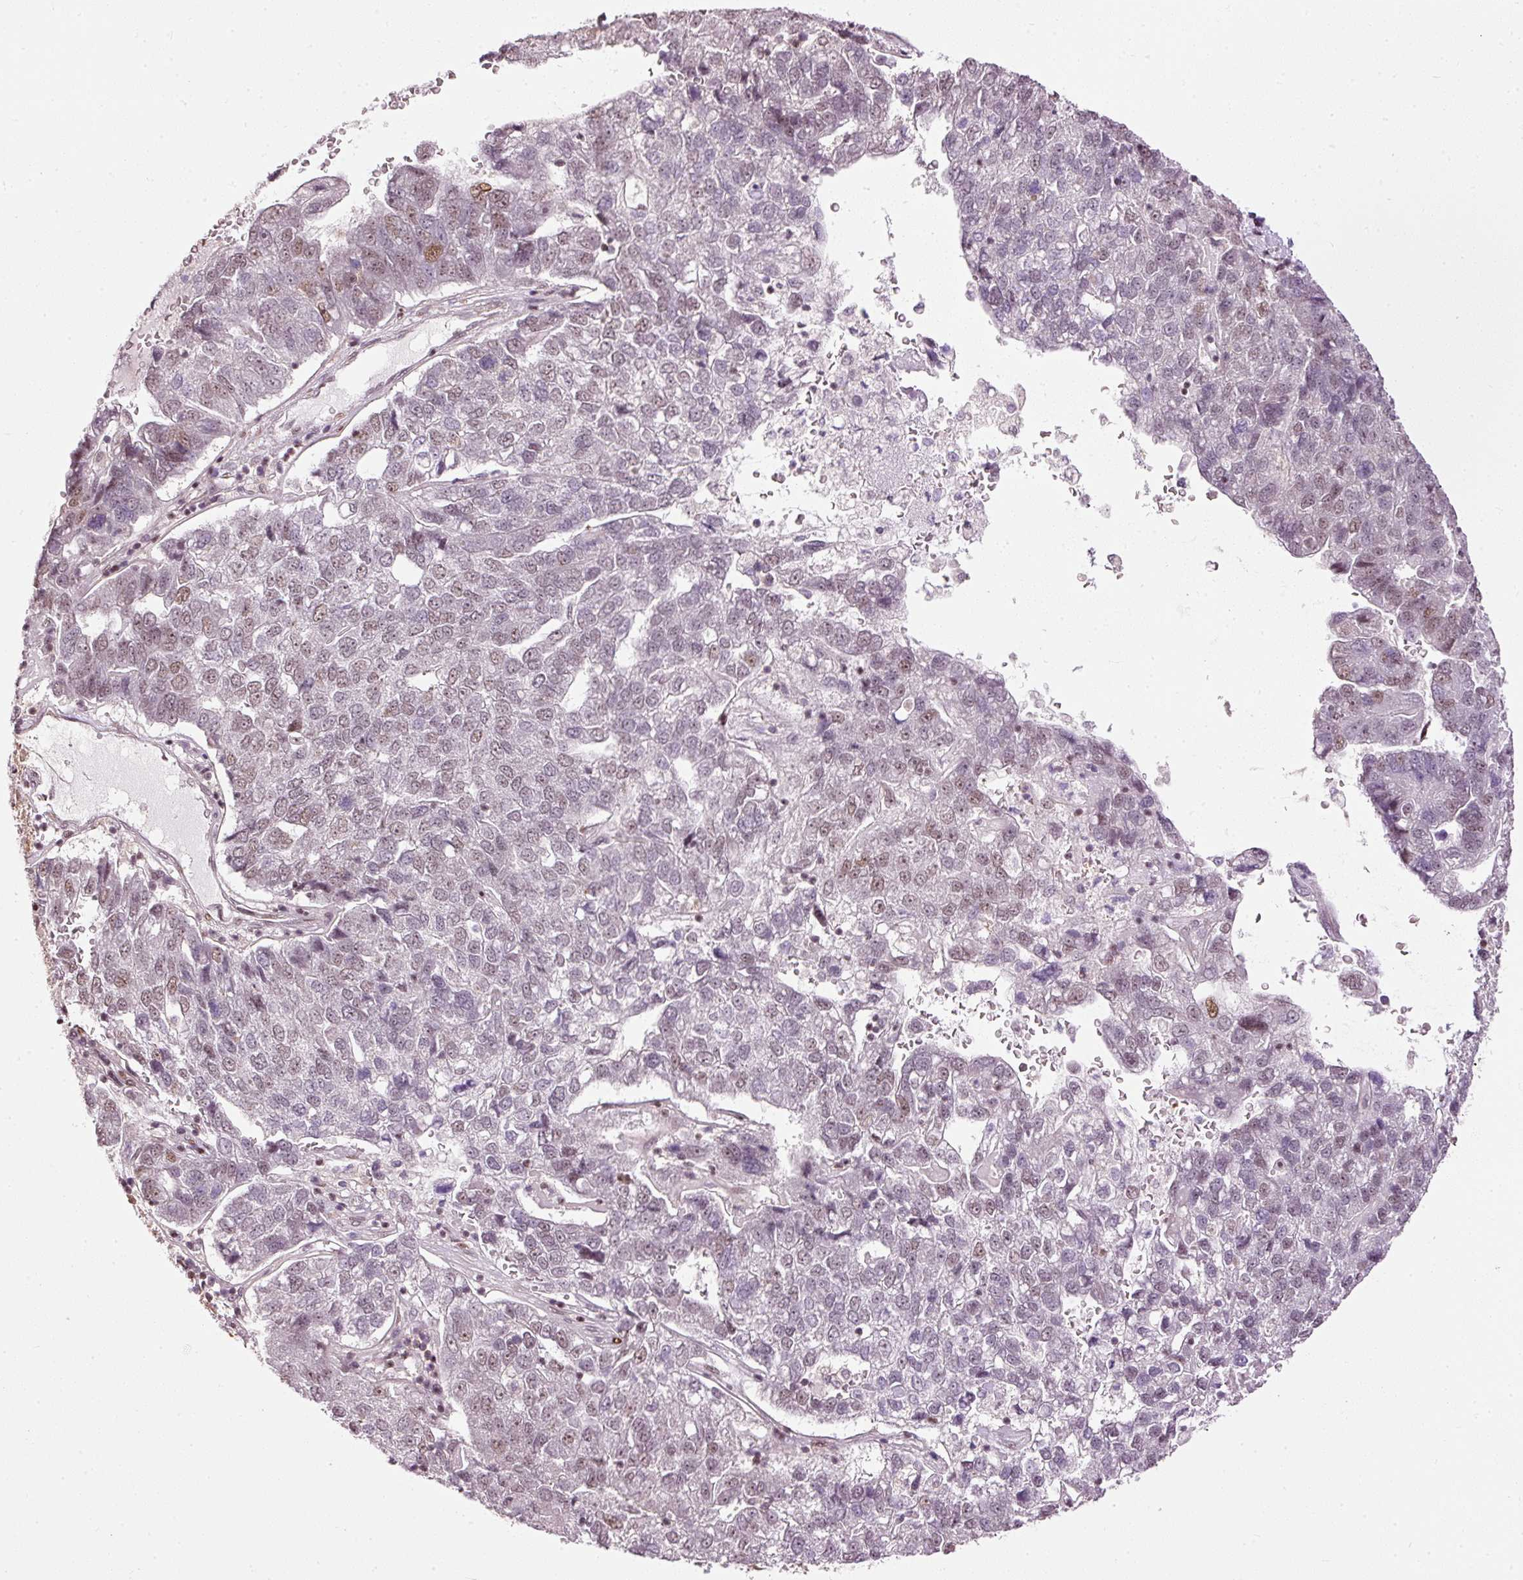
{"staining": {"intensity": "weak", "quantity": "<25%", "location": "nuclear"}, "tissue": "pancreatic cancer", "cell_type": "Tumor cells", "image_type": "cancer", "snomed": [{"axis": "morphology", "description": "Adenocarcinoma, NOS"}, {"axis": "topography", "description": "Pancreas"}], "caption": "IHC micrograph of neoplastic tissue: adenocarcinoma (pancreatic) stained with DAB (3,3'-diaminobenzidine) reveals no significant protein expression in tumor cells. (DAB IHC, high magnification).", "gene": "ZNF778", "patient": {"sex": "female", "age": 61}}